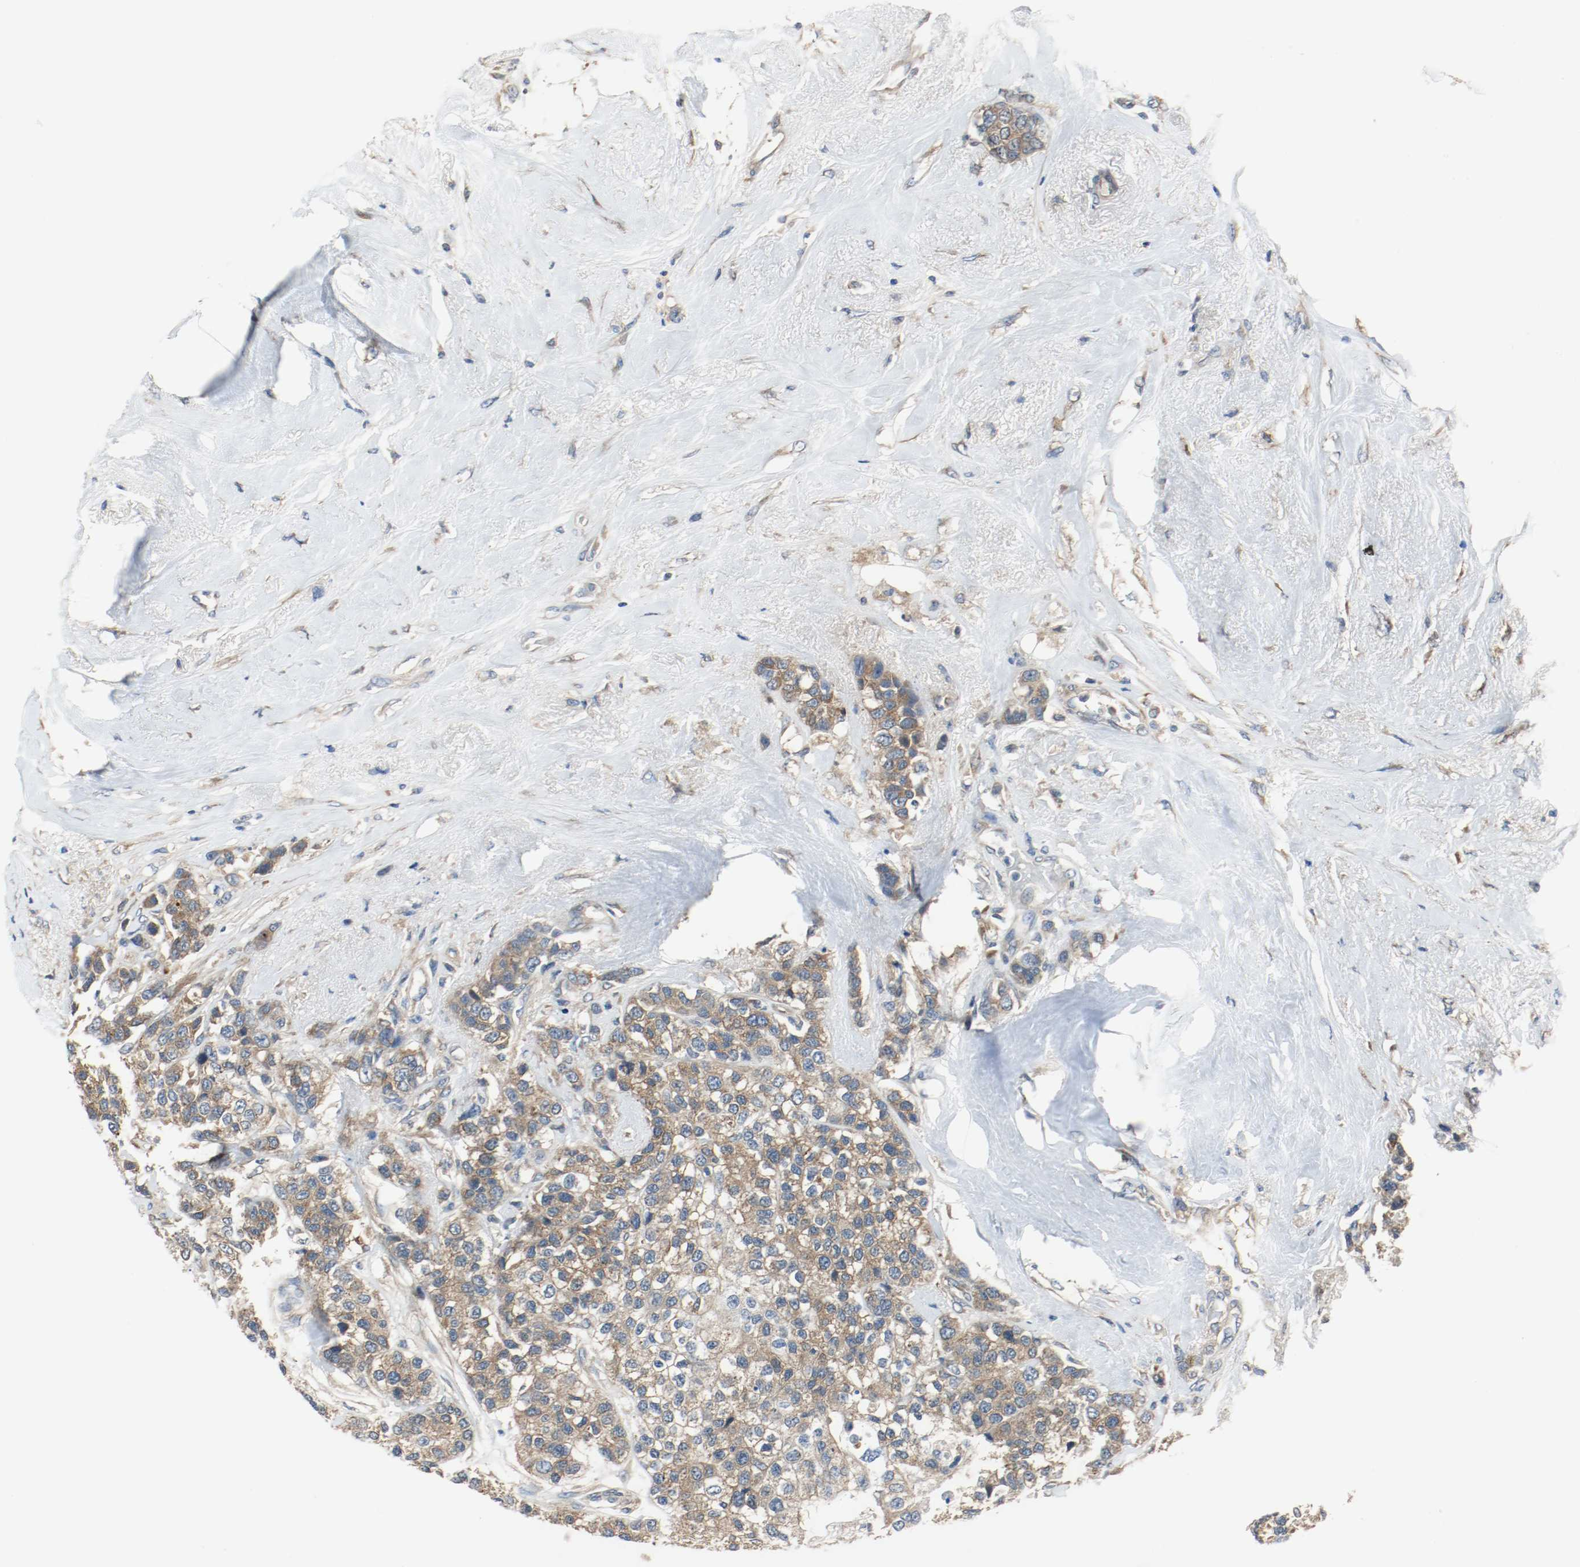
{"staining": {"intensity": "moderate", "quantity": ">75%", "location": "cytoplasmic/membranous"}, "tissue": "breast cancer", "cell_type": "Tumor cells", "image_type": "cancer", "snomed": [{"axis": "morphology", "description": "Duct carcinoma"}, {"axis": "topography", "description": "Breast"}], "caption": "Immunohistochemistry (IHC) histopathology image of neoplastic tissue: breast cancer stained using IHC exhibits medium levels of moderate protein expression localized specifically in the cytoplasmic/membranous of tumor cells, appearing as a cytoplasmic/membranous brown color.", "gene": "HGS", "patient": {"sex": "female", "age": 51}}